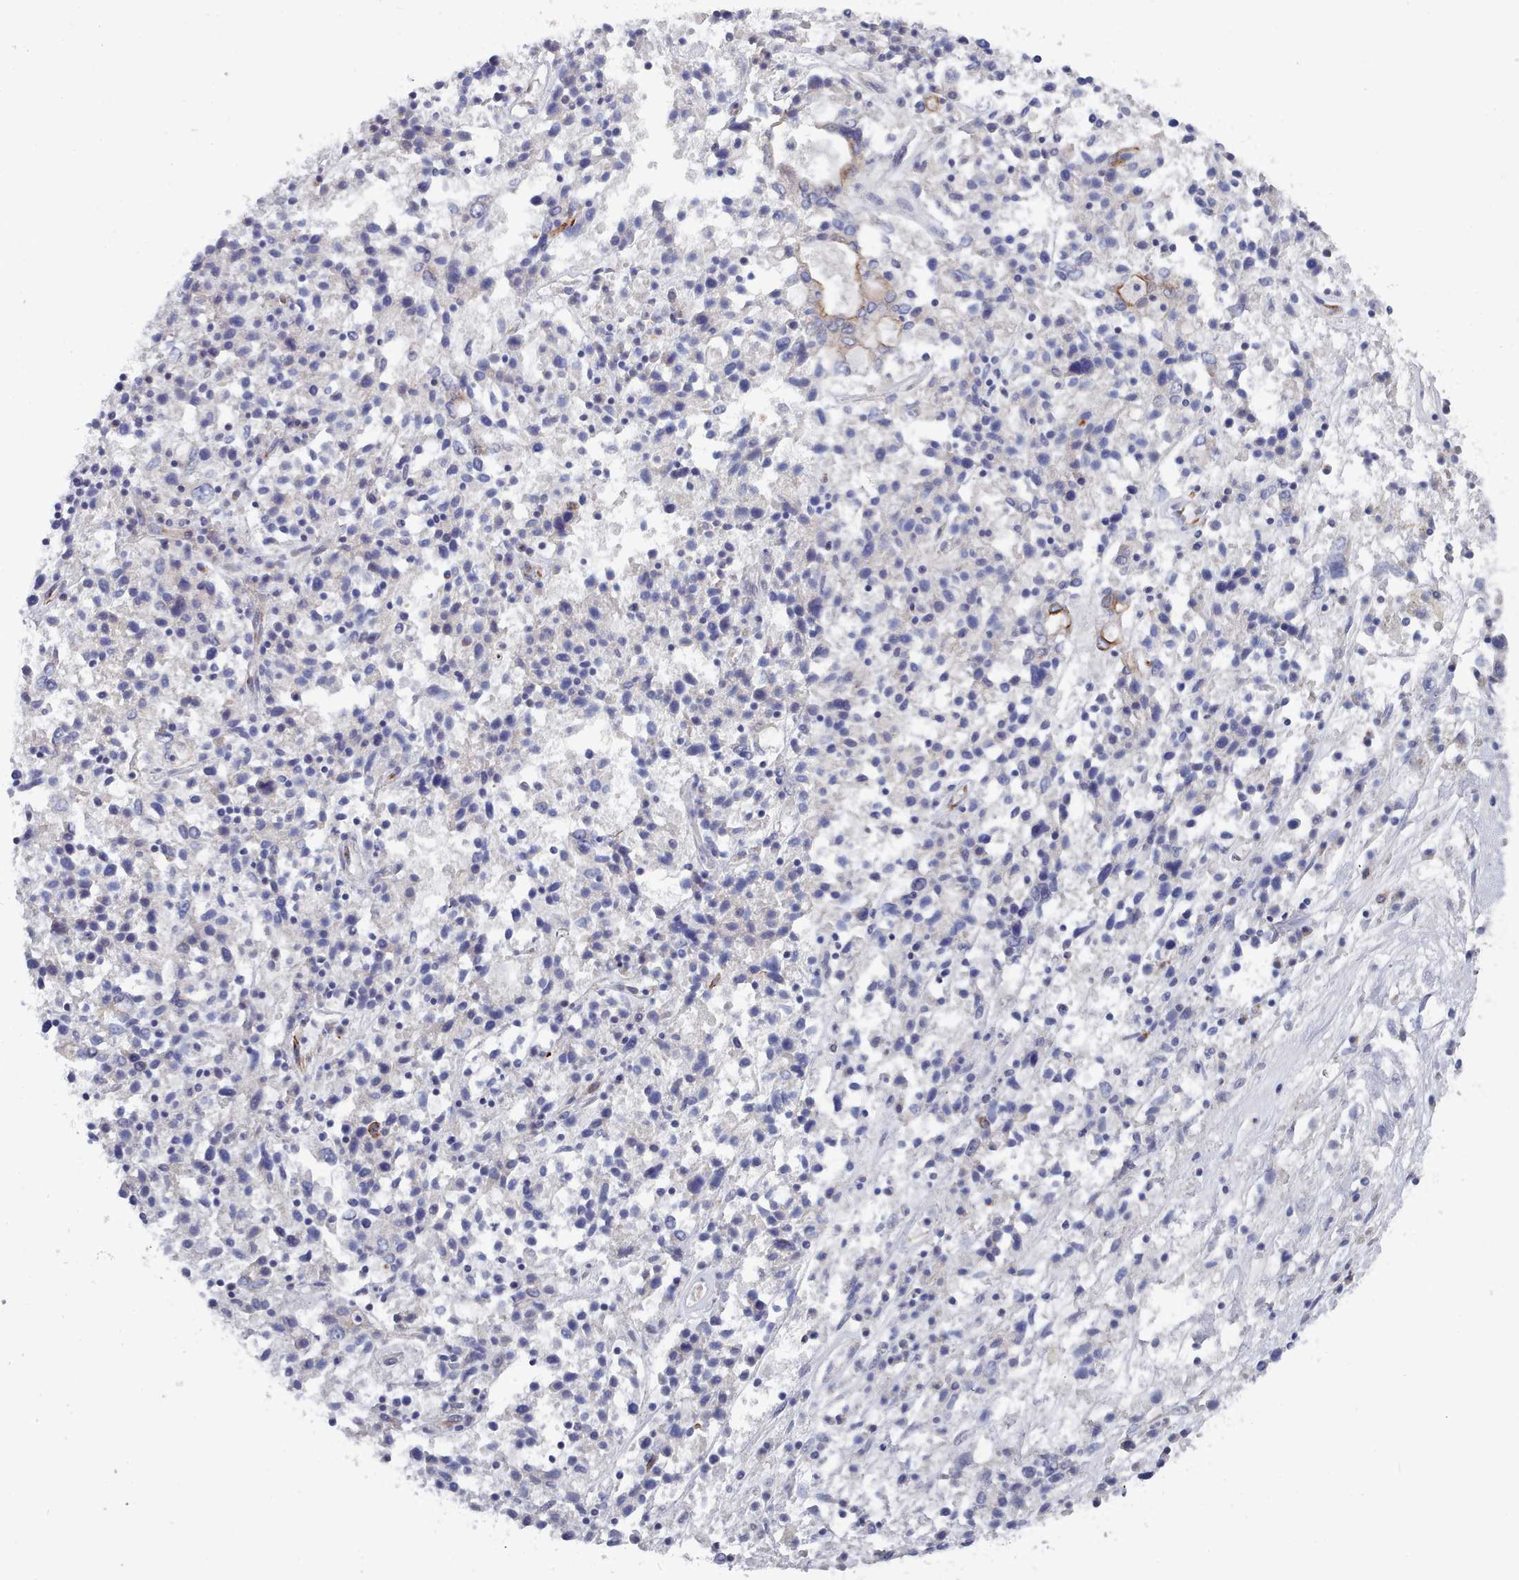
{"staining": {"intensity": "moderate", "quantity": "<25%", "location": "cytoplasmic/membranous"}, "tissue": "ovarian cancer", "cell_type": "Tumor cells", "image_type": "cancer", "snomed": [{"axis": "morphology", "description": "Carcinoma, endometroid"}, {"axis": "topography", "description": "Ovary"}], "caption": "Brown immunohistochemical staining in ovarian endometroid carcinoma exhibits moderate cytoplasmic/membranous staining in about <25% of tumor cells.", "gene": "PDE4C", "patient": {"sex": "female", "age": 62}}